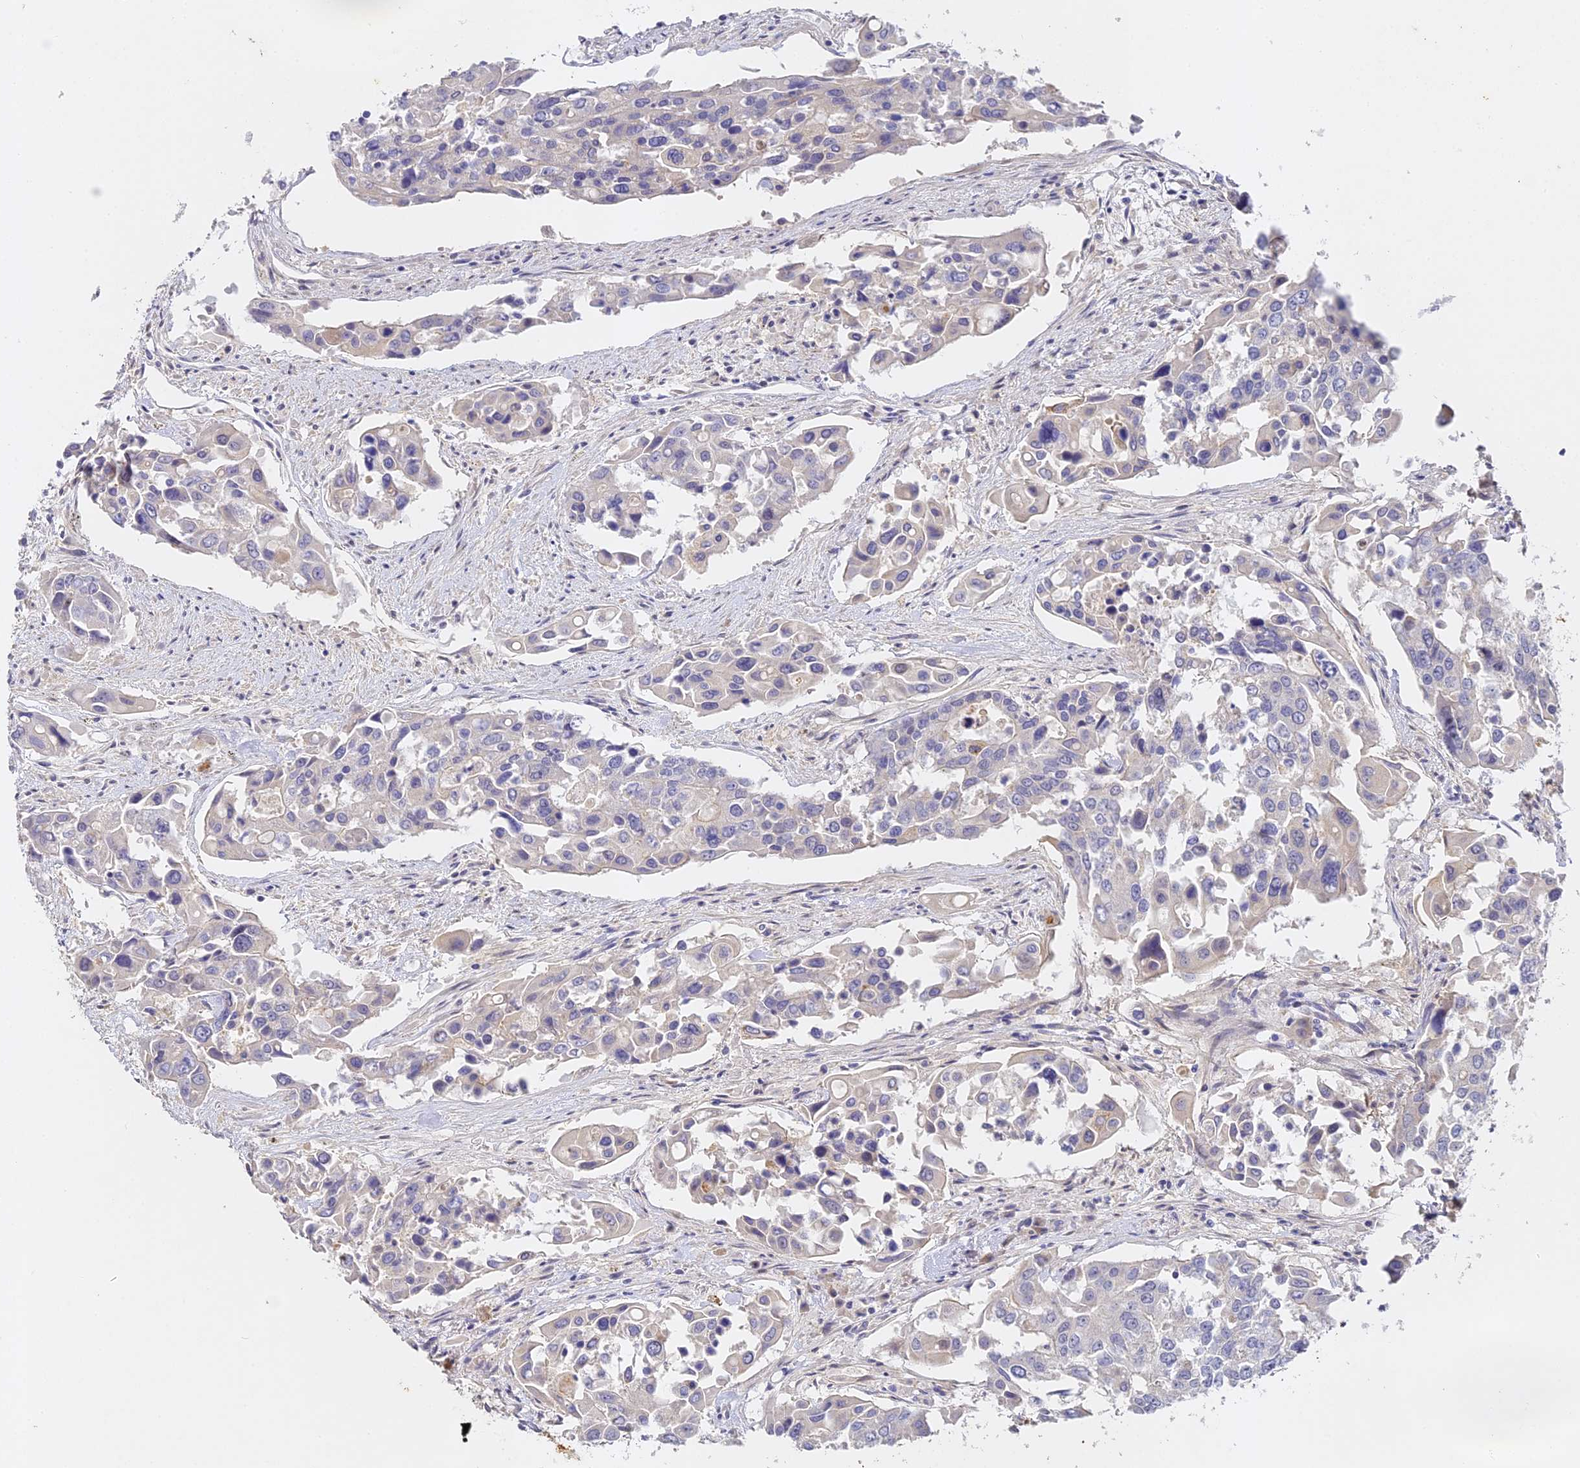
{"staining": {"intensity": "negative", "quantity": "none", "location": "none"}, "tissue": "colorectal cancer", "cell_type": "Tumor cells", "image_type": "cancer", "snomed": [{"axis": "morphology", "description": "Adenocarcinoma, NOS"}, {"axis": "topography", "description": "Colon"}], "caption": "Colorectal cancer (adenocarcinoma) was stained to show a protein in brown. There is no significant positivity in tumor cells. Brightfield microscopy of IHC stained with DAB (3,3'-diaminobenzidine) (brown) and hematoxylin (blue), captured at high magnification.", "gene": "DONSON", "patient": {"sex": "male", "age": 77}}